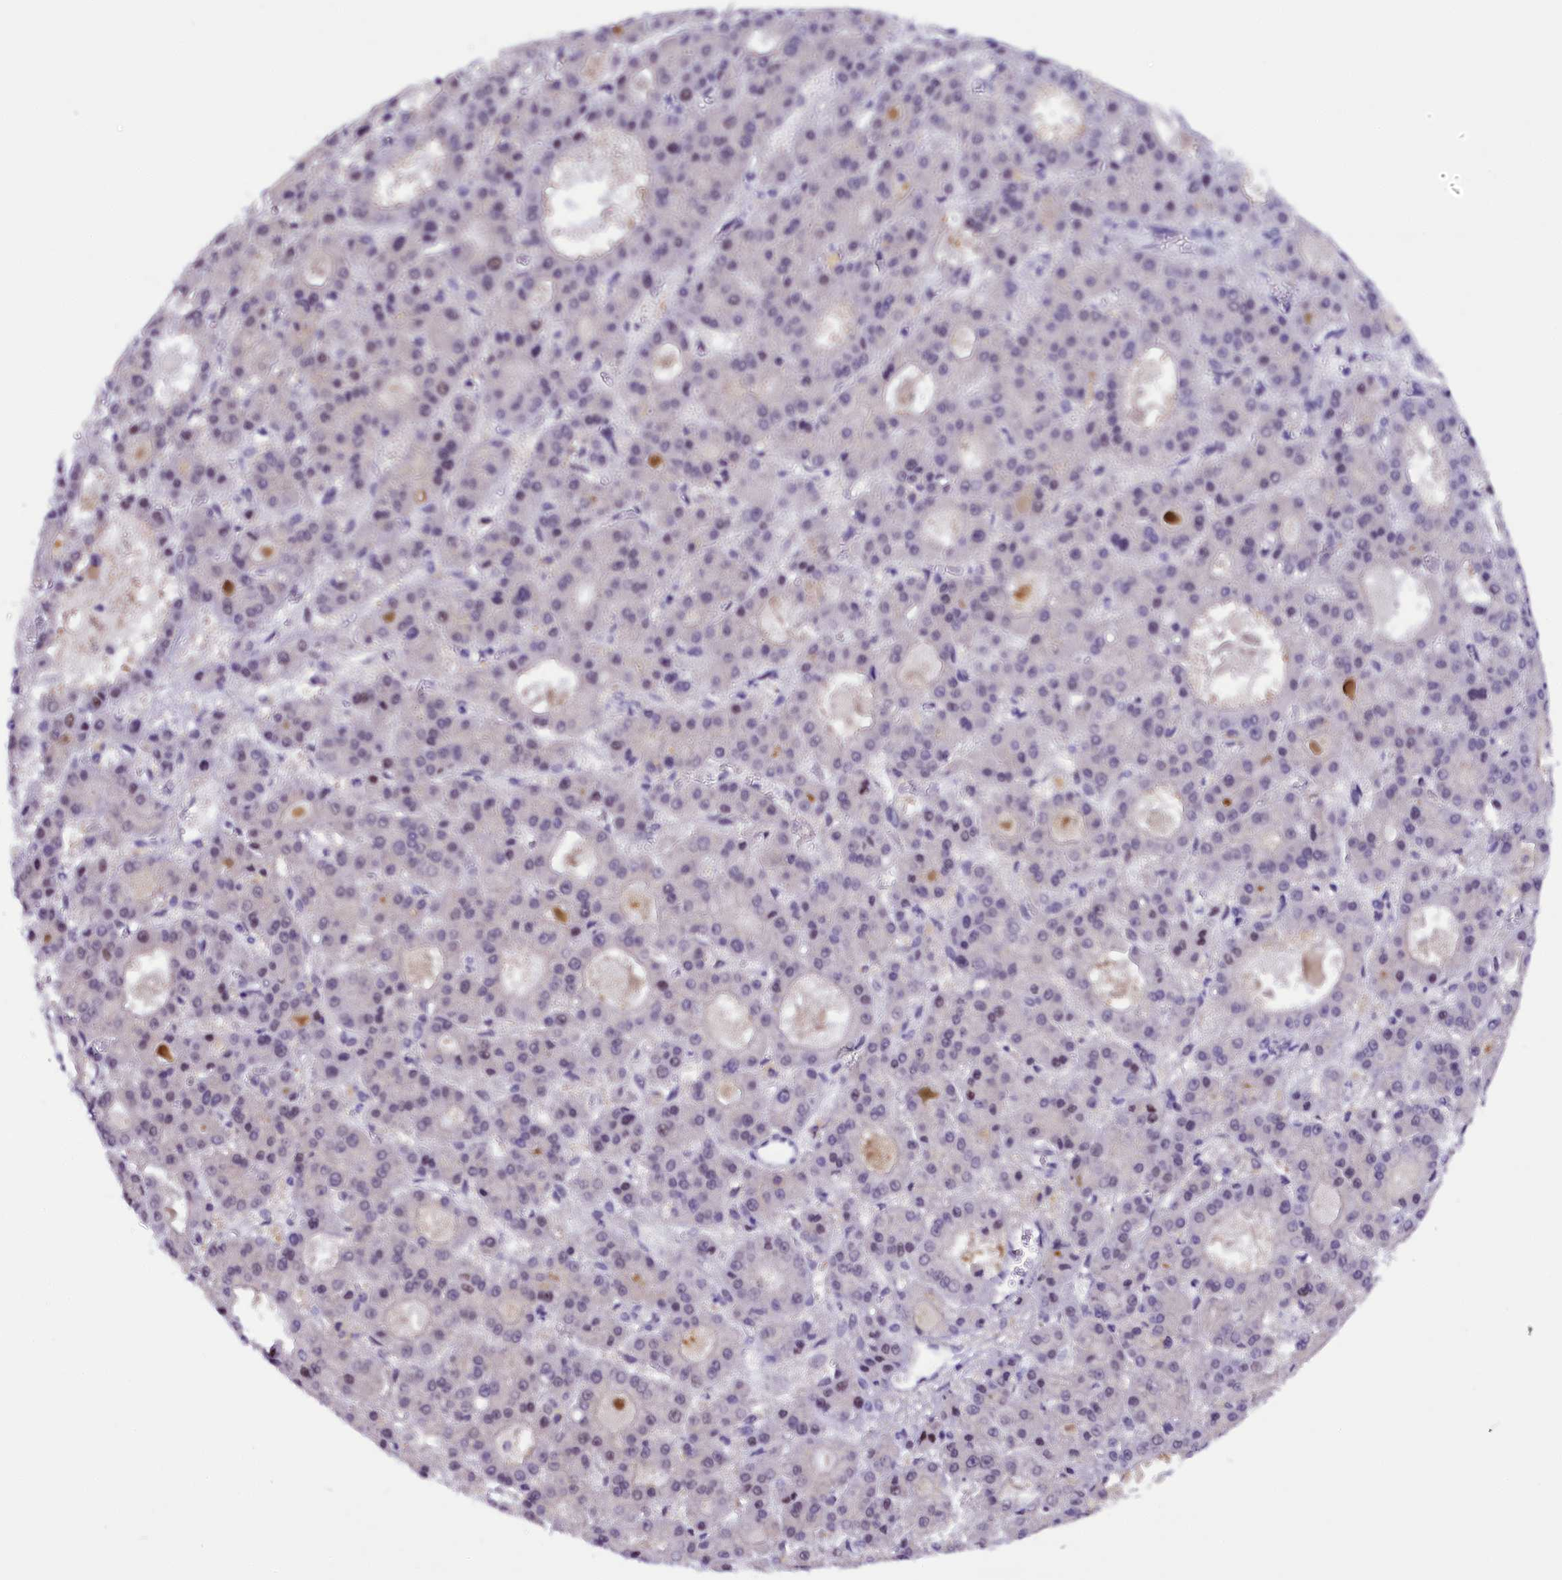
{"staining": {"intensity": "negative", "quantity": "none", "location": "none"}, "tissue": "liver cancer", "cell_type": "Tumor cells", "image_type": "cancer", "snomed": [{"axis": "morphology", "description": "Carcinoma, Hepatocellular, NOS"}, {"axis": "topography", "description": "Liver"}], "caption": "The immunohistochemistry (IHC) histopathology image has no significant positivity in tumor cells of liver cancer (hepatocellular carcinoma) tissue.", "gene": "IQCN", "patient": {"sex": "male", "age": 70}}